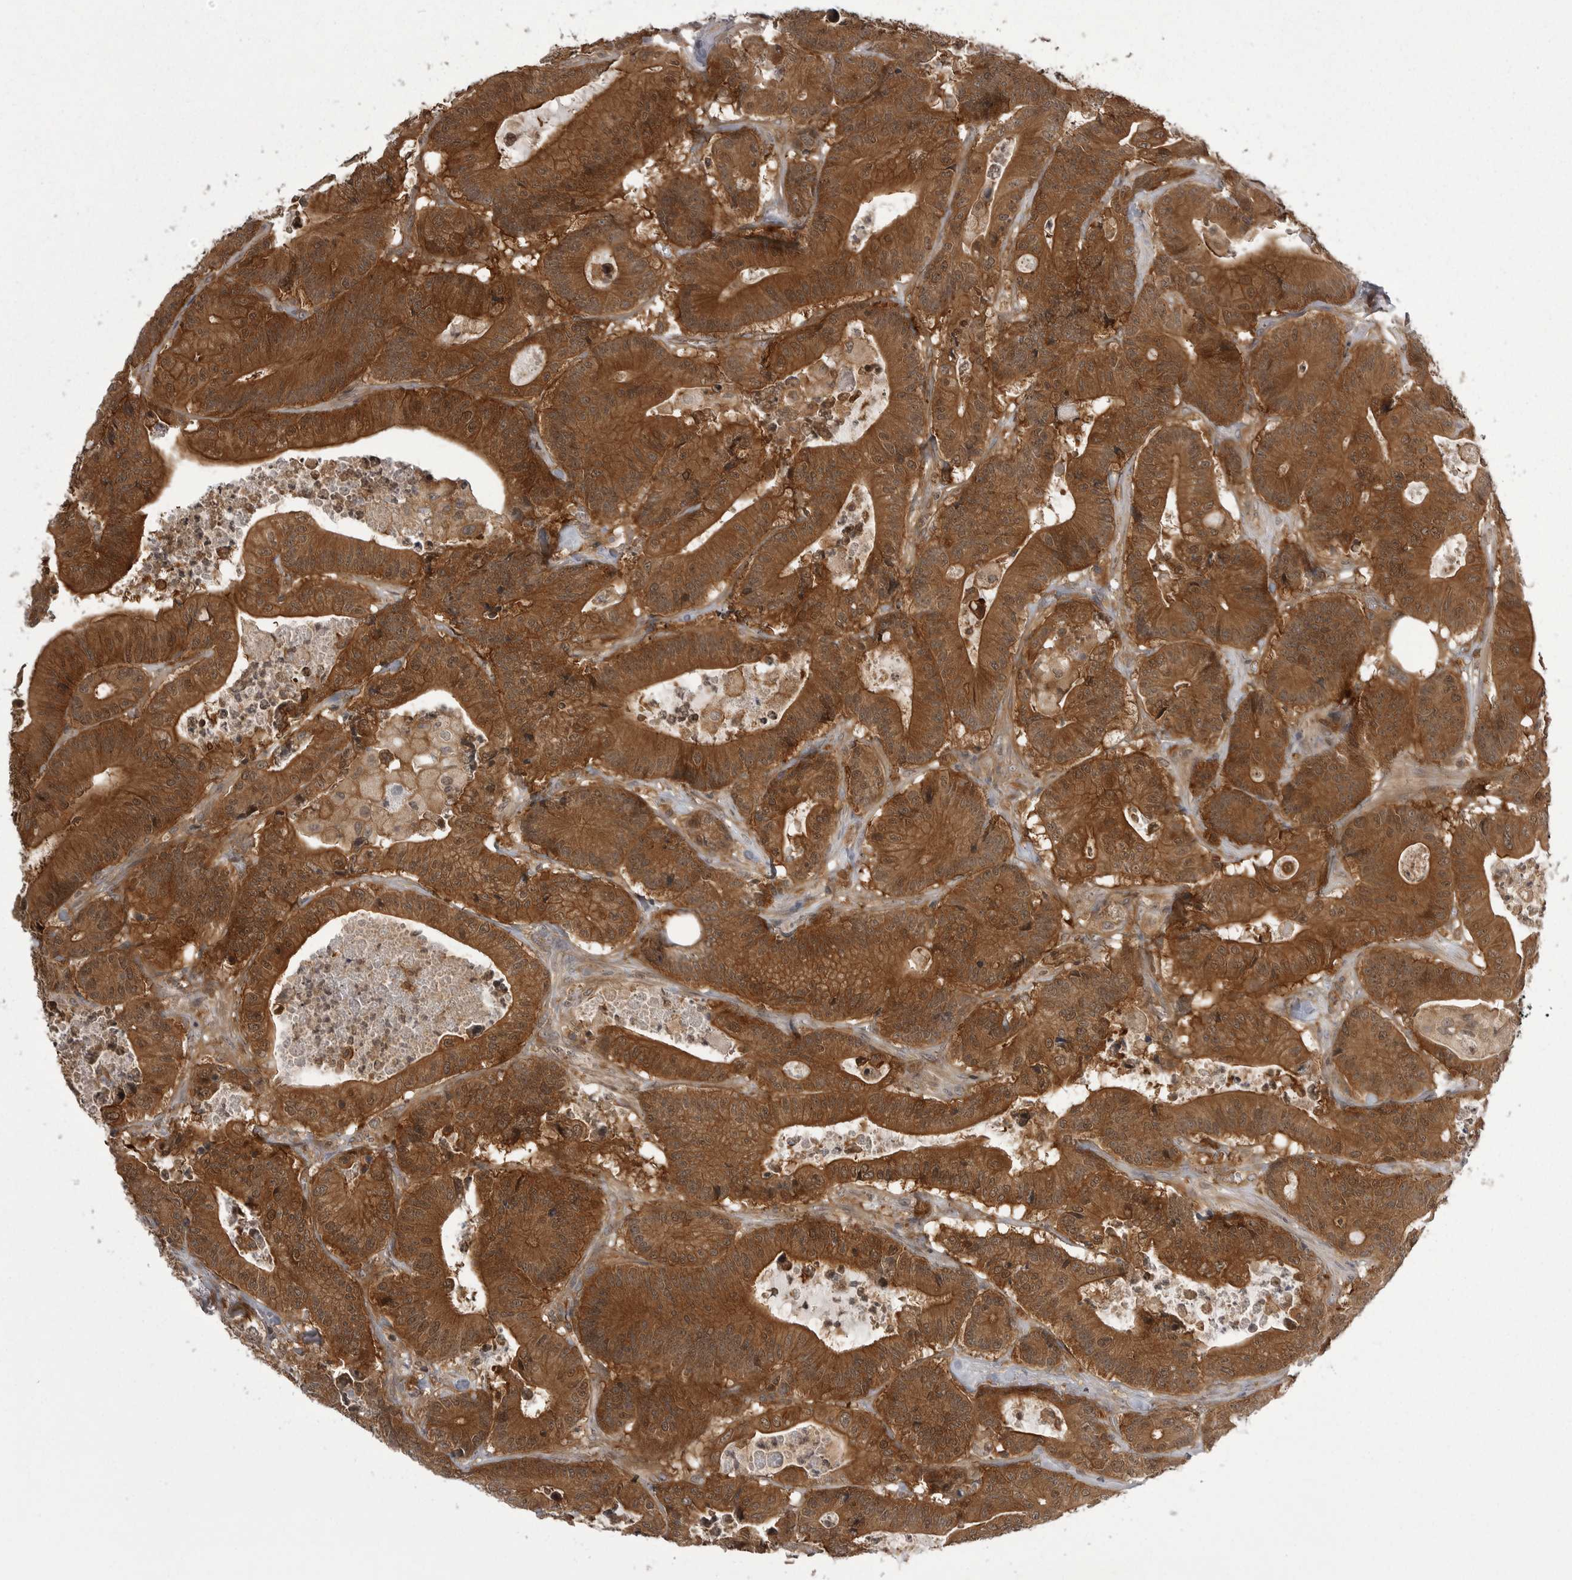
{"staining": {"intensity": "strong", "quantity": ">75%", "location": "cytoplasmic/membranous,nuclear"}, "tissue": "colorectal cancer", "cell_type": "Tumor cells", "image_type": "cancer", "snomed": [{"axis": "morphology", "description": "Adenocarcinoma, NOS"}, {"axis": "topography", "description": "Colon"}], "caption": "Immunohistochemical staining of human colorectal adenocarcinoma demonstrates strong cytoplasmic/membranous and nuclear protein staining in approximately >75% of tumor cells.", "gene": "STK24", "patient": {"sex": "female", "age": 84}}